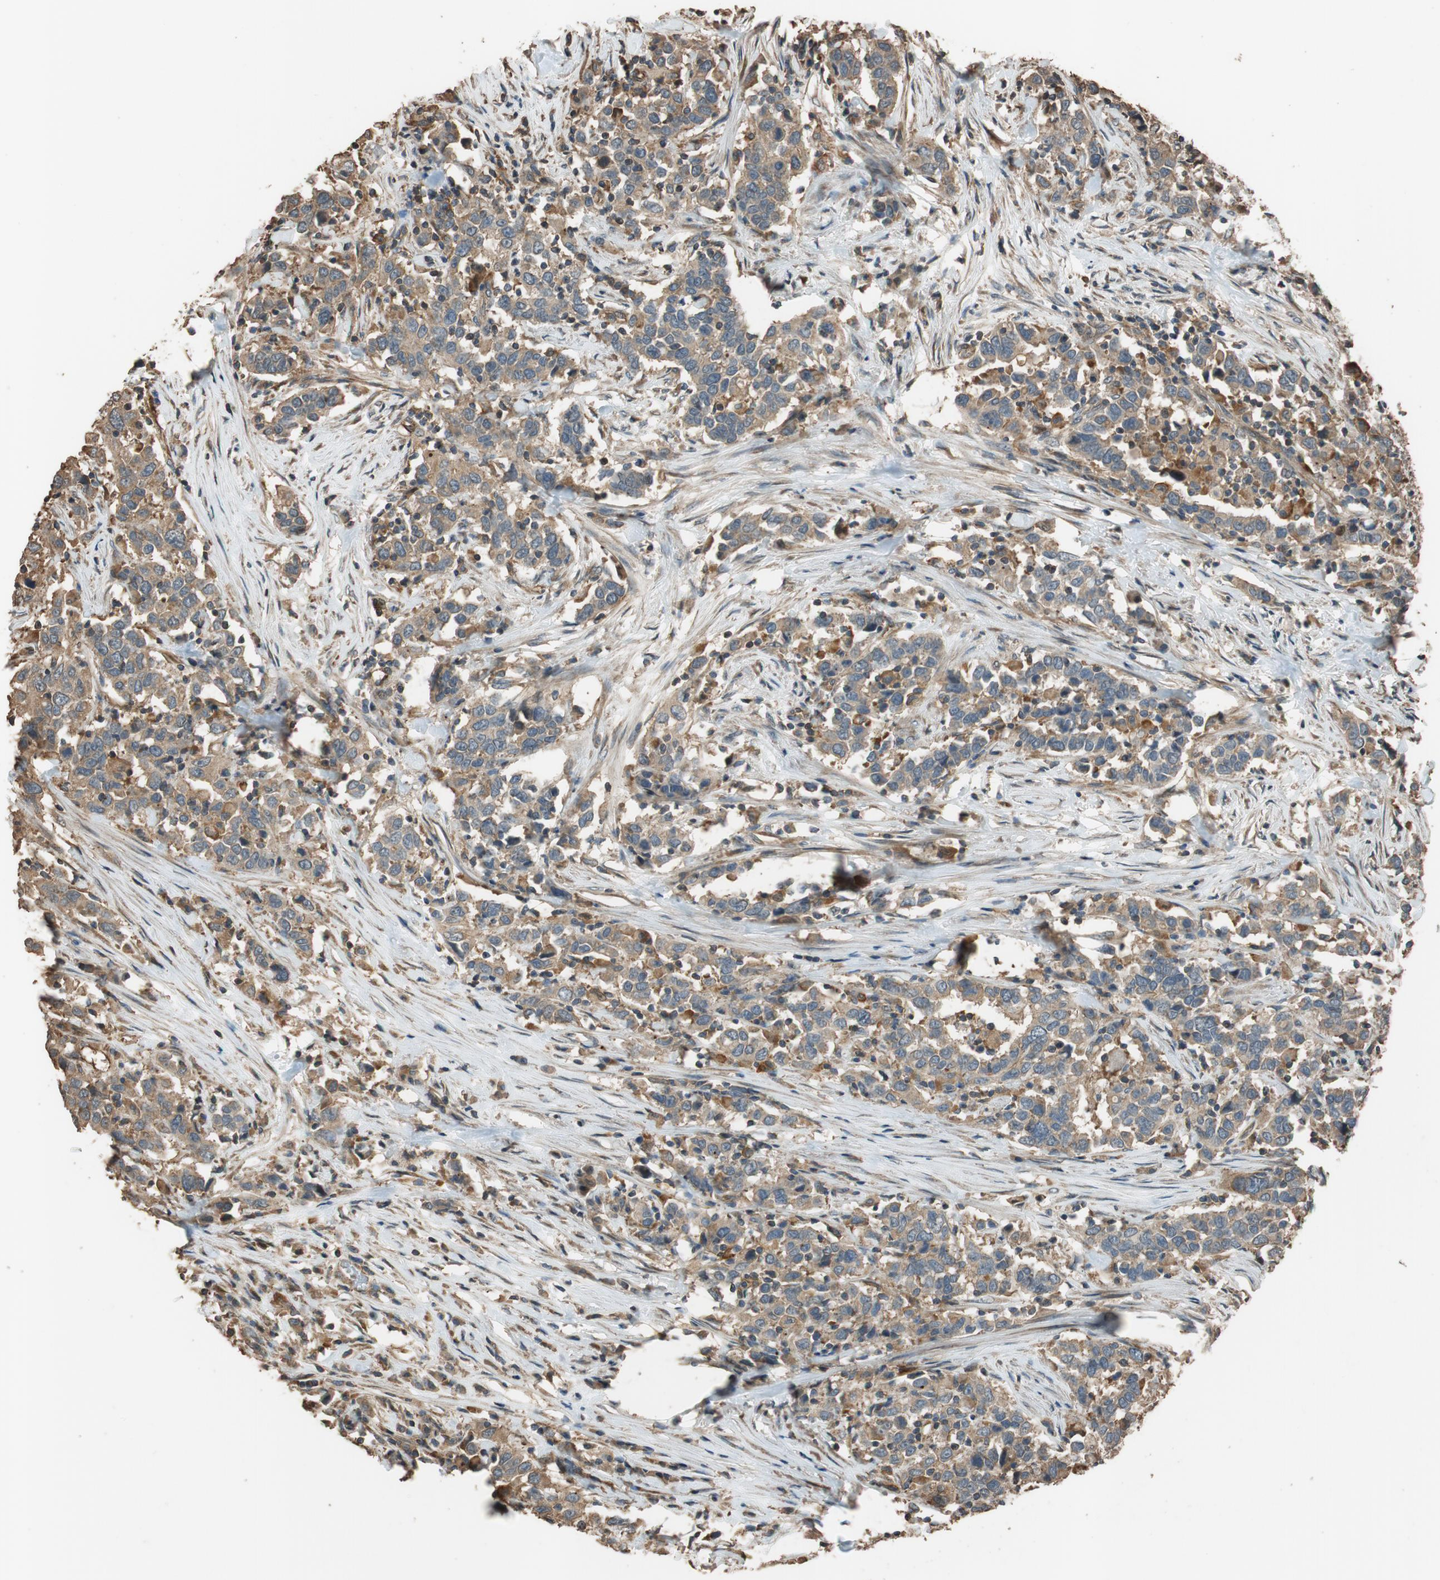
{"staining": {"intensity": "moderate", "quantity": ">75%", "location": "cytoplasmic/membranous"}, "tissue": "urothelial cancer", "cell_type": "Tumor cells", "image_type": "cancer", "snomed": [{"axis": "morphology", "description": "Urothelial carcinoma, High grade"}, {"axis": "topography", "description": "Urinary bladder"}], "caption": "Urothelial carcinoma (high-grade) stained with a protein marker shows moderate staining in tumor cells.", "gene": "MST1R", "patient": {"sex": "male", "age": 61}}